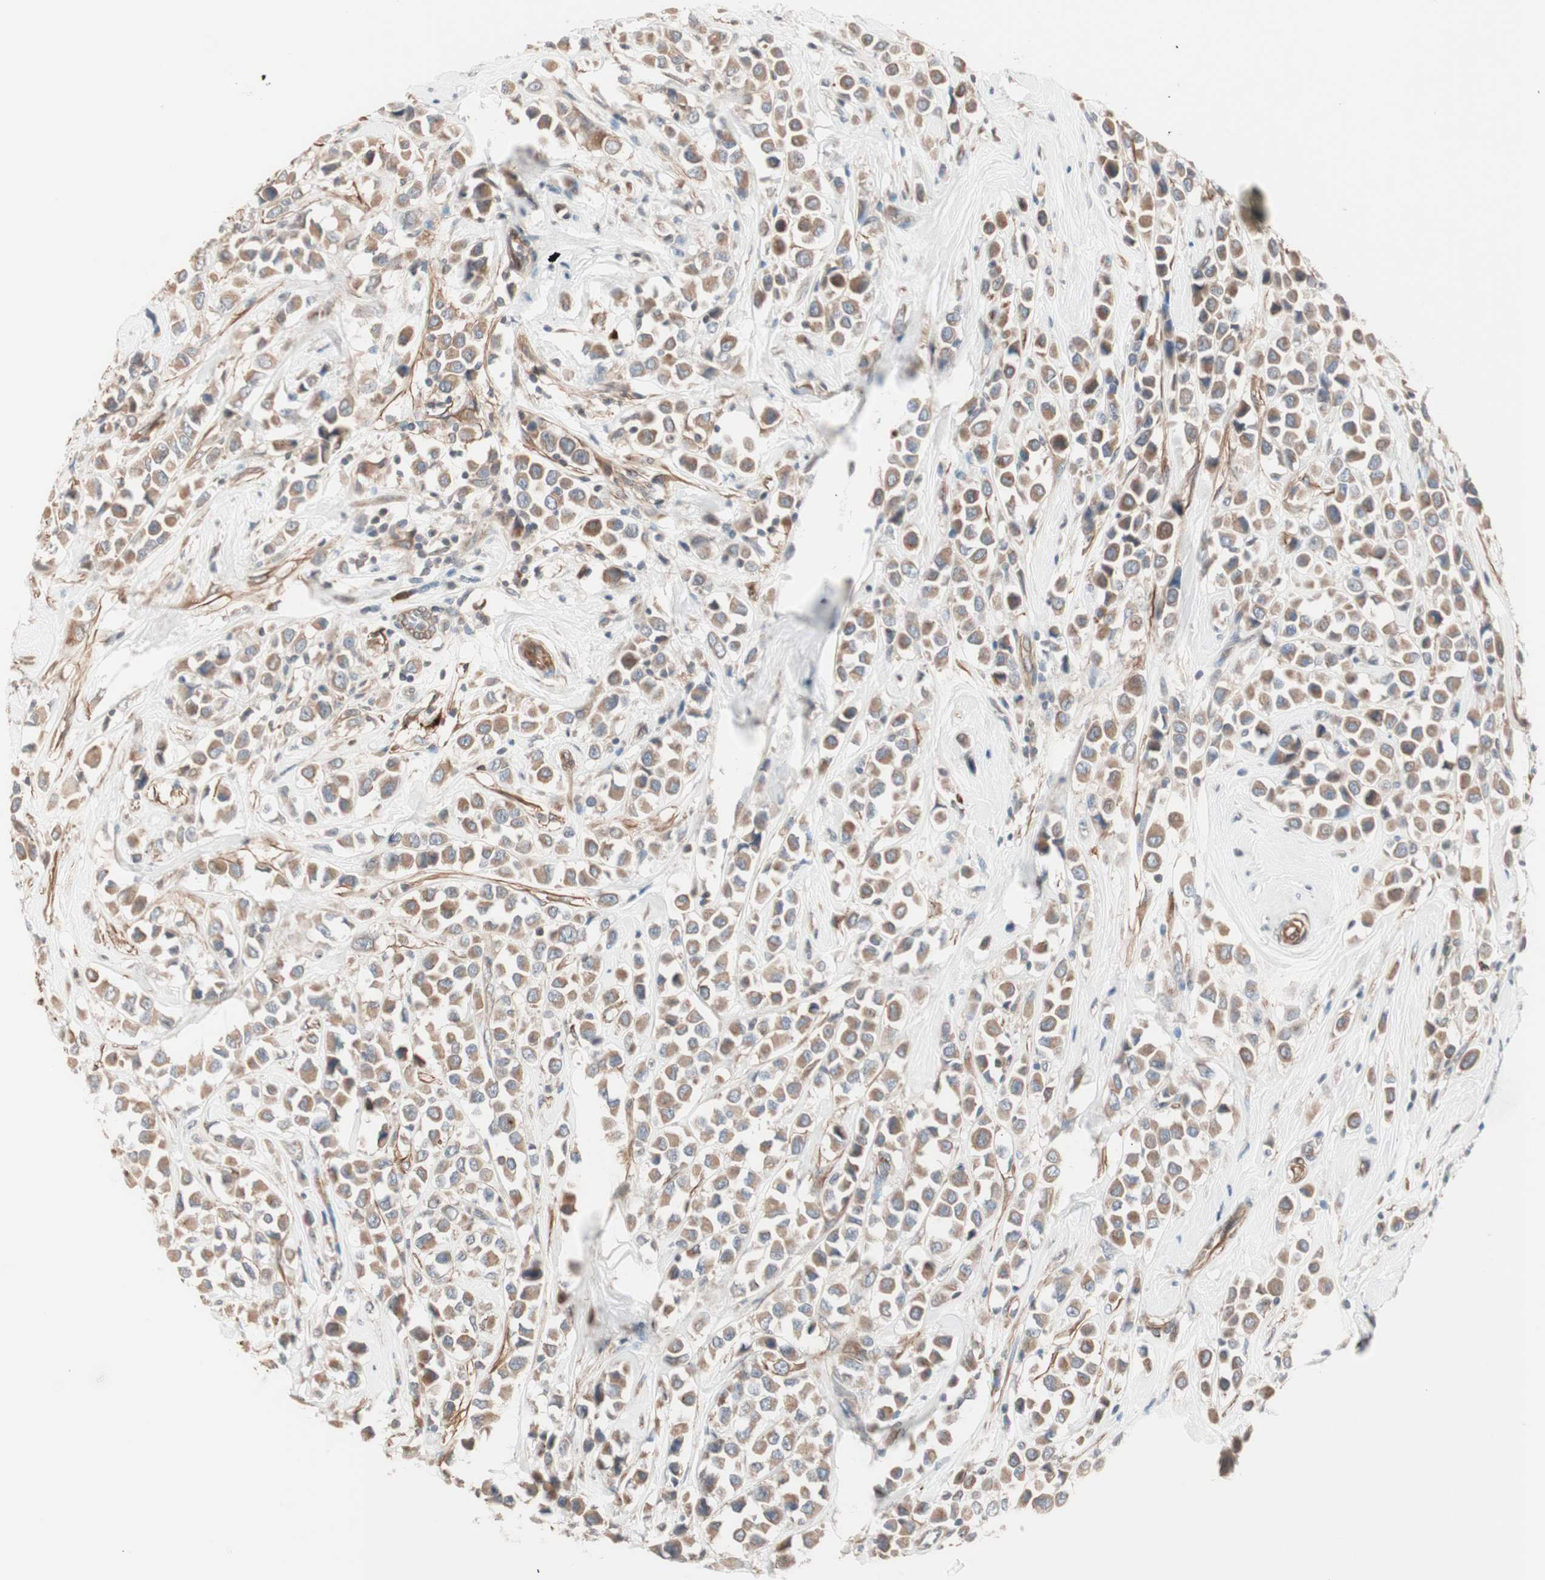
{"staining": {"intensity": "moderate", "quantity": ">75%", "location": "cytoplasmic/membranous"}, "tissue": "breast cancer", "cell_type": "Tumor cells", "image_type": "cancer", "snomed": [{"axis": "morphology", "description": "Duct carcinoma"}, {"axis": "topography", "description": "Breast"}], "caption": "Immunohistochemical staining of breast cancer (invasive ductal carcinoma) shows medium levels of moderate cytoplasmic/membranous protein staining in about >75% of tumor cells.", "gene": "ALG5", "patient": {"sex": "female", "age": 61}}